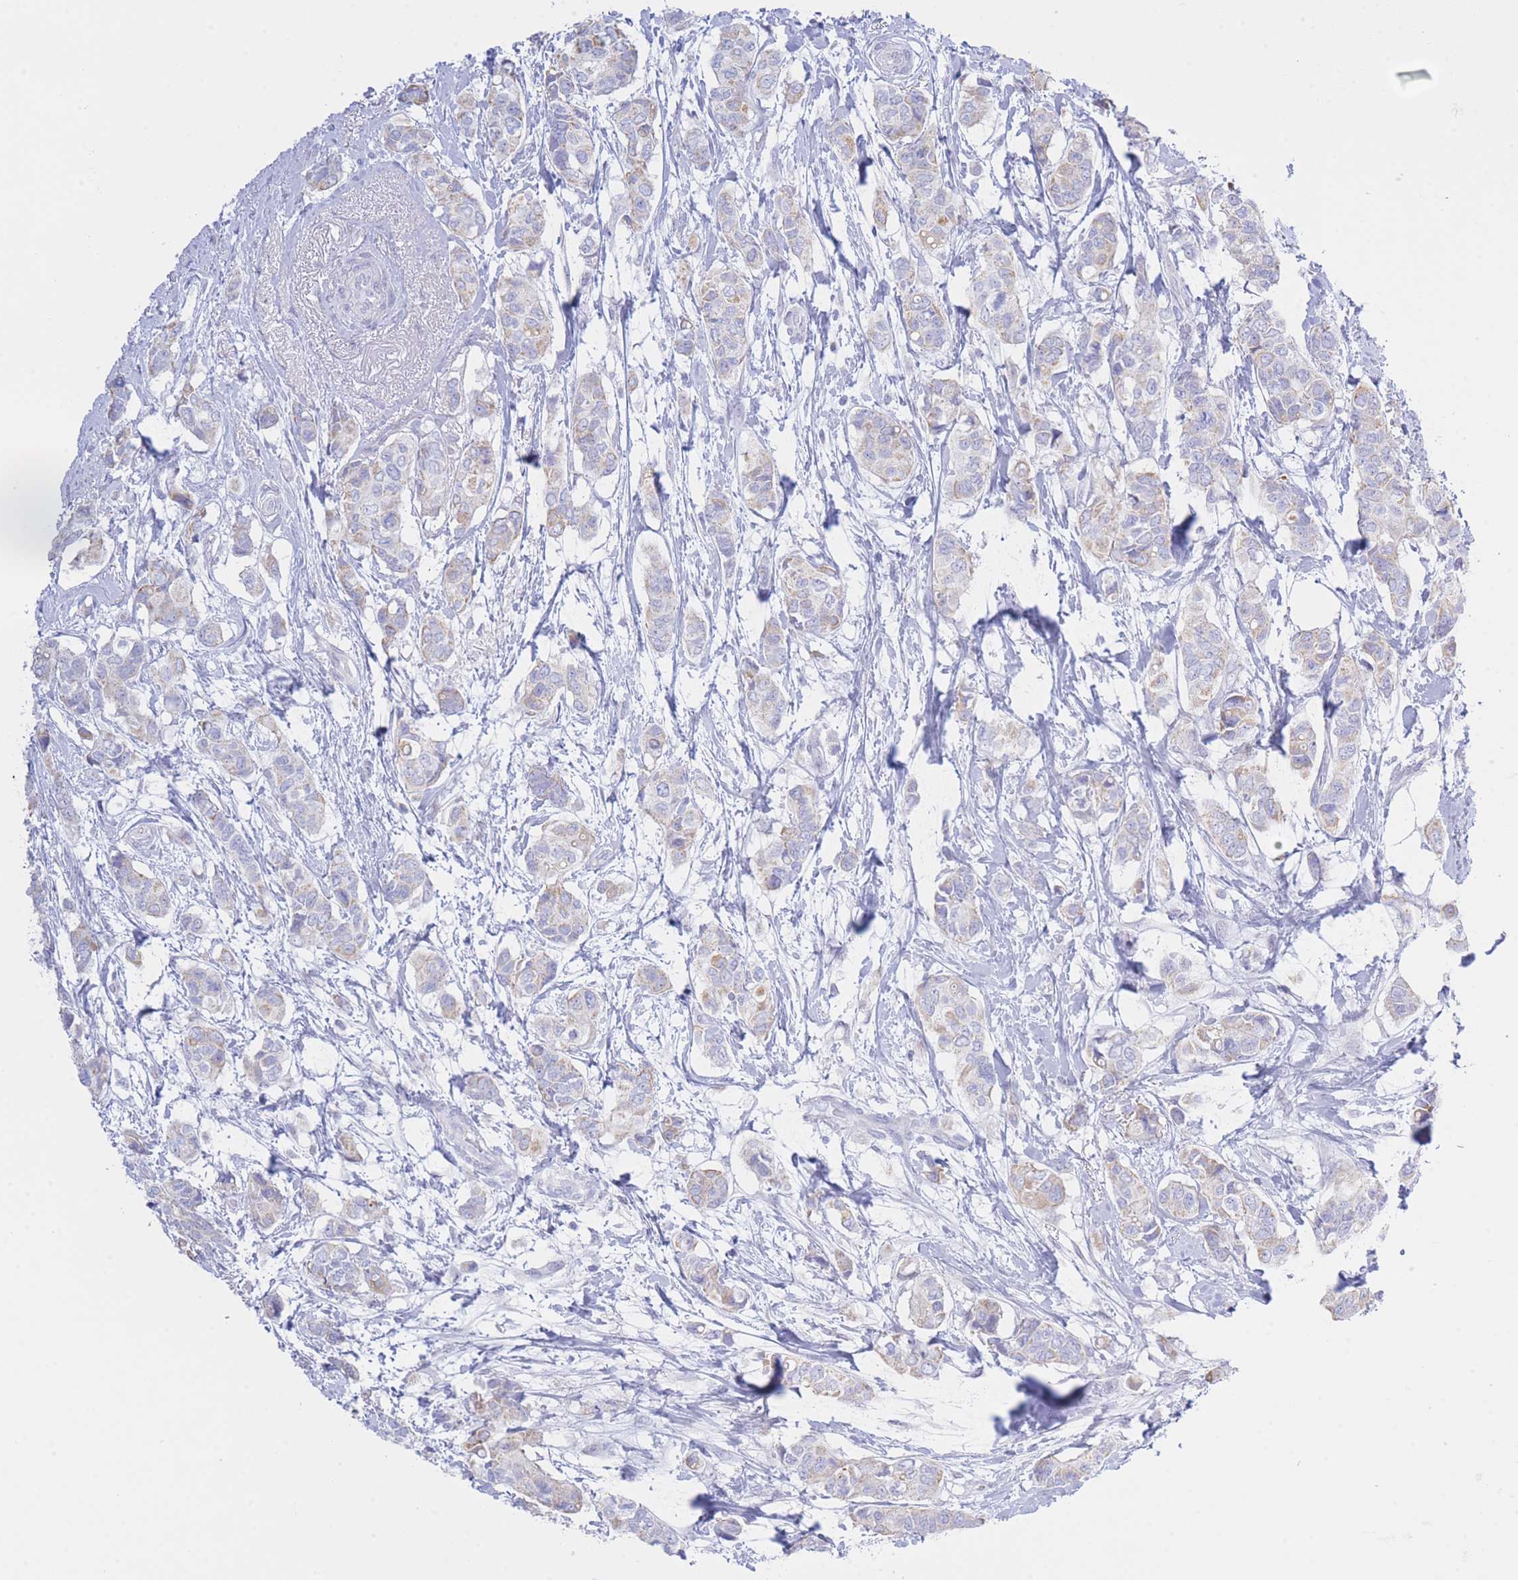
{"staining": {"intensity": "weak", "quantity": "<25%", "location": "cytoplasmic/membranous"}, "tissue": "breast cancer", "cell_type": "Tumor cells", "image_type": "cancer", "snomed": [{"axis": "morphology", "description": "Lobular carcinoma"}, {"axis": "topography", "description": "Breast"}], "caption": "Tumor cells are negative for brown protein staining in breast cancer.", "gene": "NANP", "patient": {"sex": "female", "age": 51}}